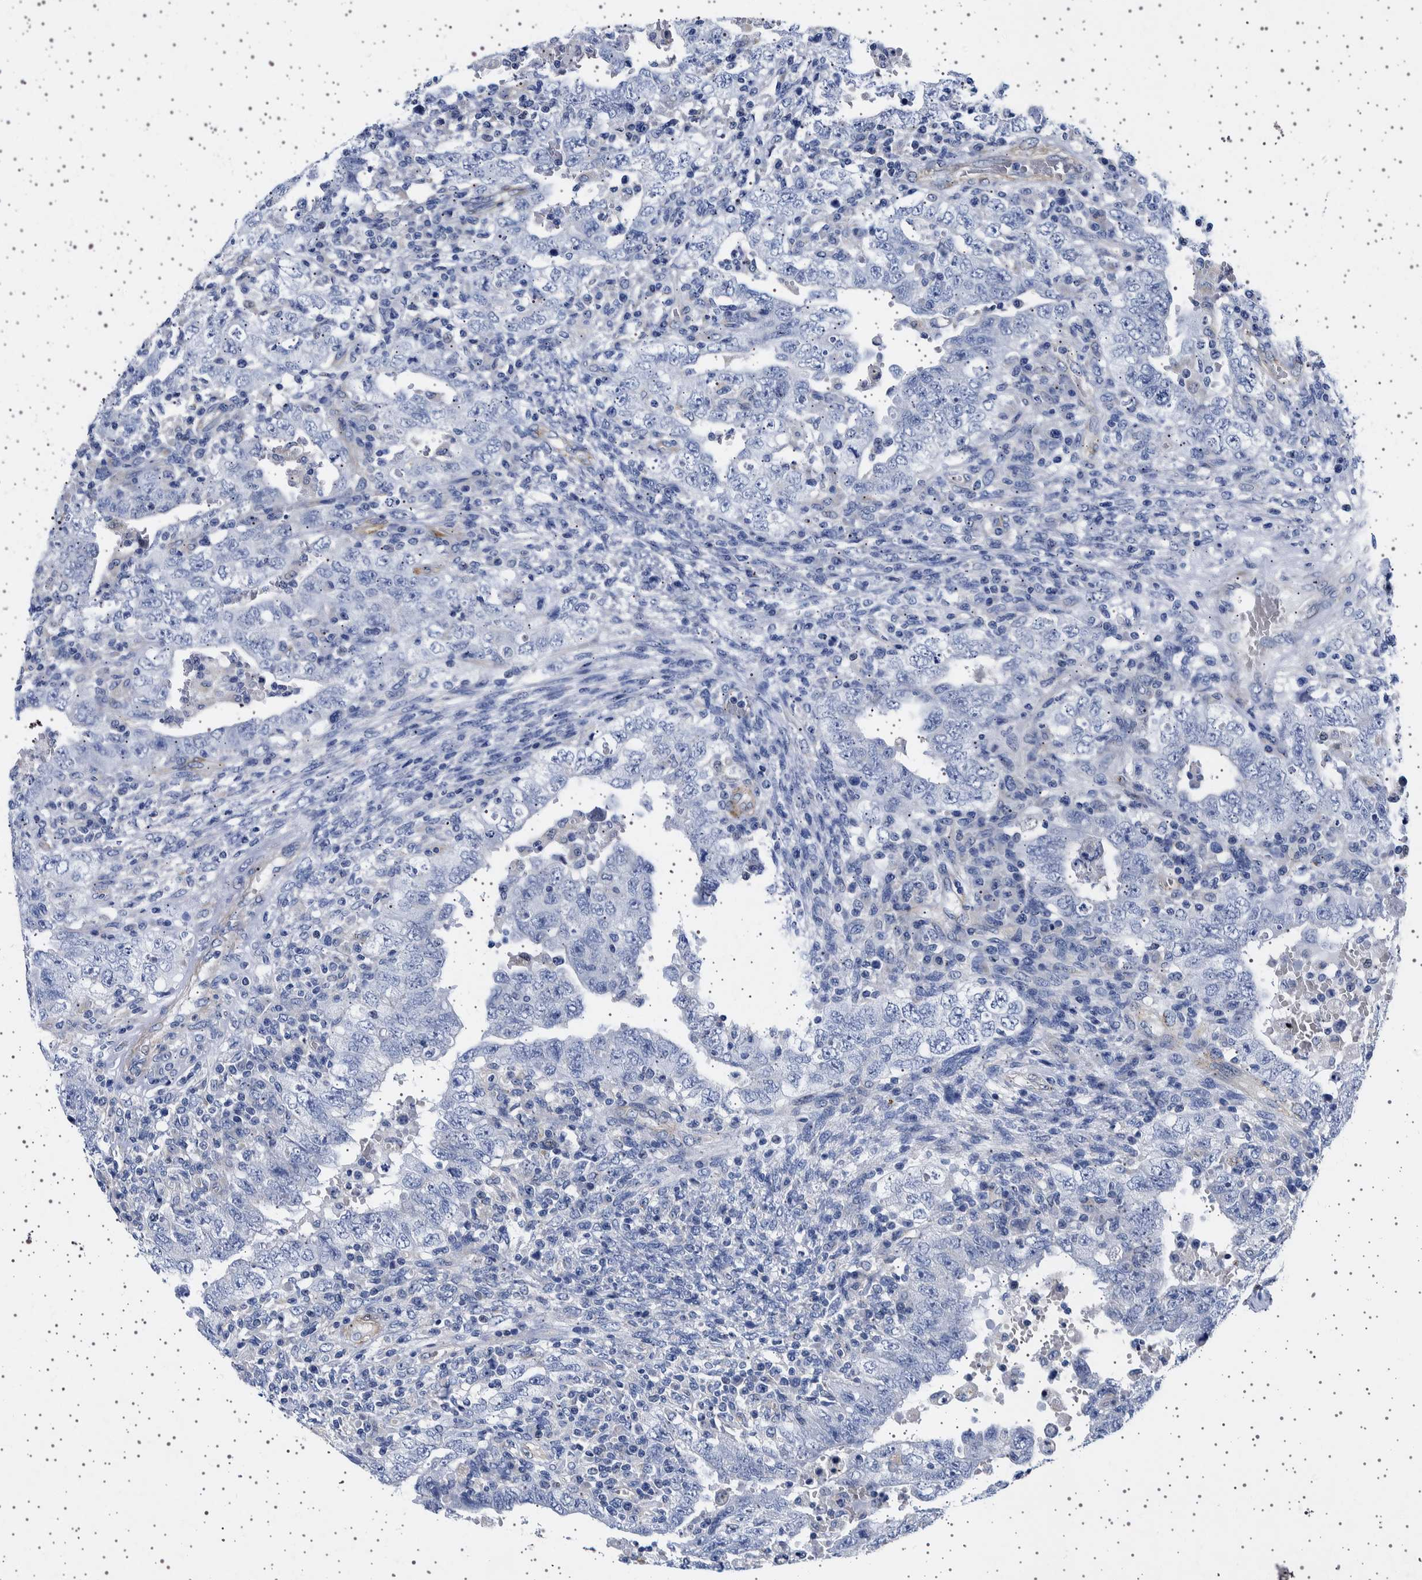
{"staining": {"intensity": "negative", "quantity": "none", "location": "none"}, "tissue": "testis cancer", "cell_type": "Tumor cells", "image_type": "cancer", "snomed": [{"axis": "morphology", "description": "Carcinoma, Embryonal, NOS"}, {"axis": "topography", "description": "Testis"}], "caption": "High power microscopy micrograph of an IHC histopathology image of testis cancer, revealing no significant staining in tumor cells.", "gene": "SEPTIN4", "patient": {"sex": "male", "age": 26}}